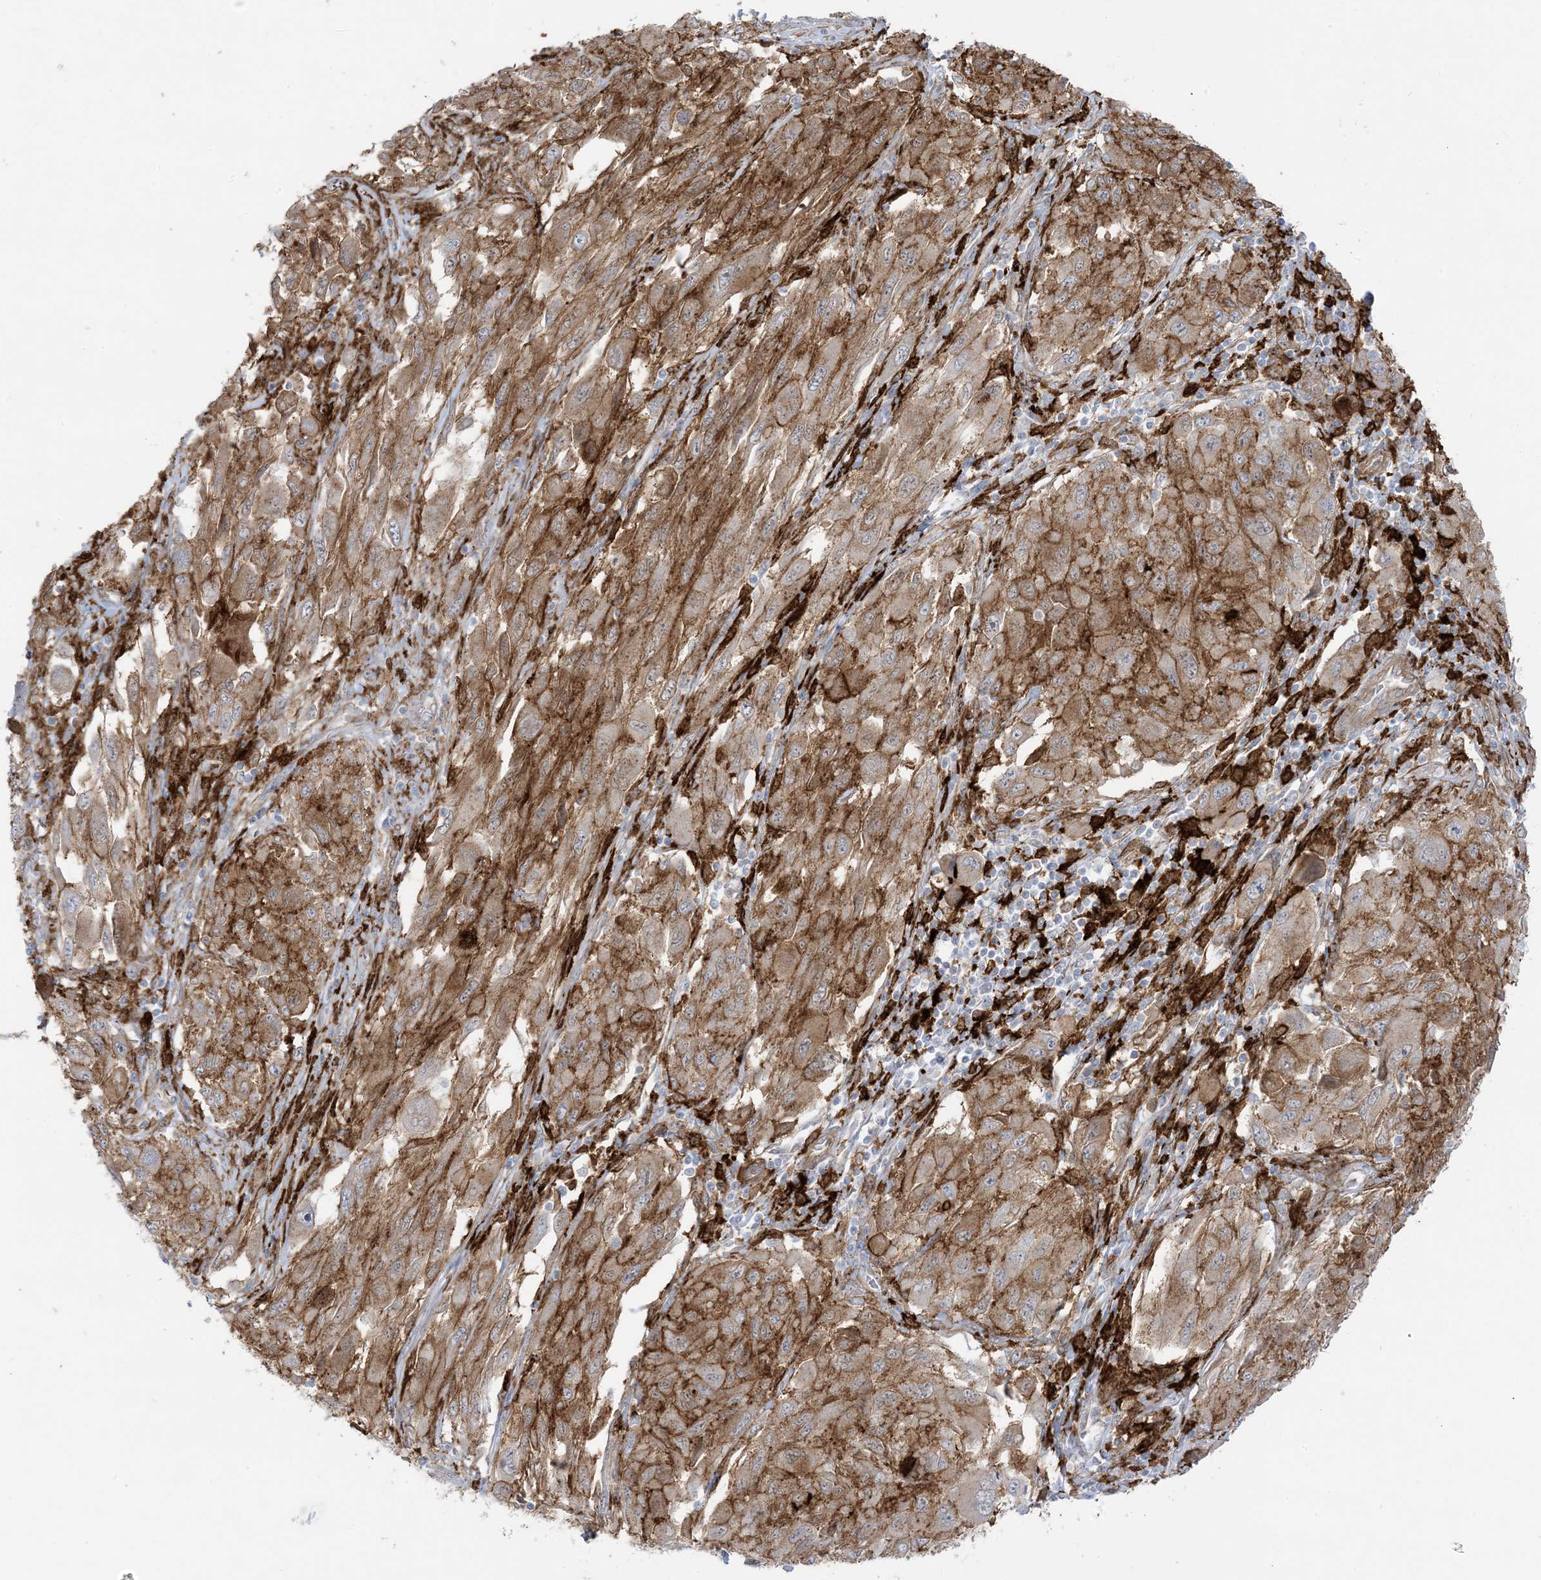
{"staining": {"intensity": "moderate", "quantity": ">75%", "location": "cytoplasmic/membranous"}, "tissue": "melanoma", "cell_type": "Tumor cells", "image_type": "cancer", "snomed": [{"axis": "morphology", "description": "Malignant melanoma, NOS"}, {"axis": "topography", "description": "Skin"}], "caption": "DAB (3,3'-diaminobenzidine) immunohistochemical staining of malignant melanoma reveals moderate cytoplasmic/membranous protein staining in about >75% of tumor cells. The protein of interest is shown in brown color, while the nuclei are stained blue.", "gene": "ICMT", "patient": {"sex": "female", "age": 91}}